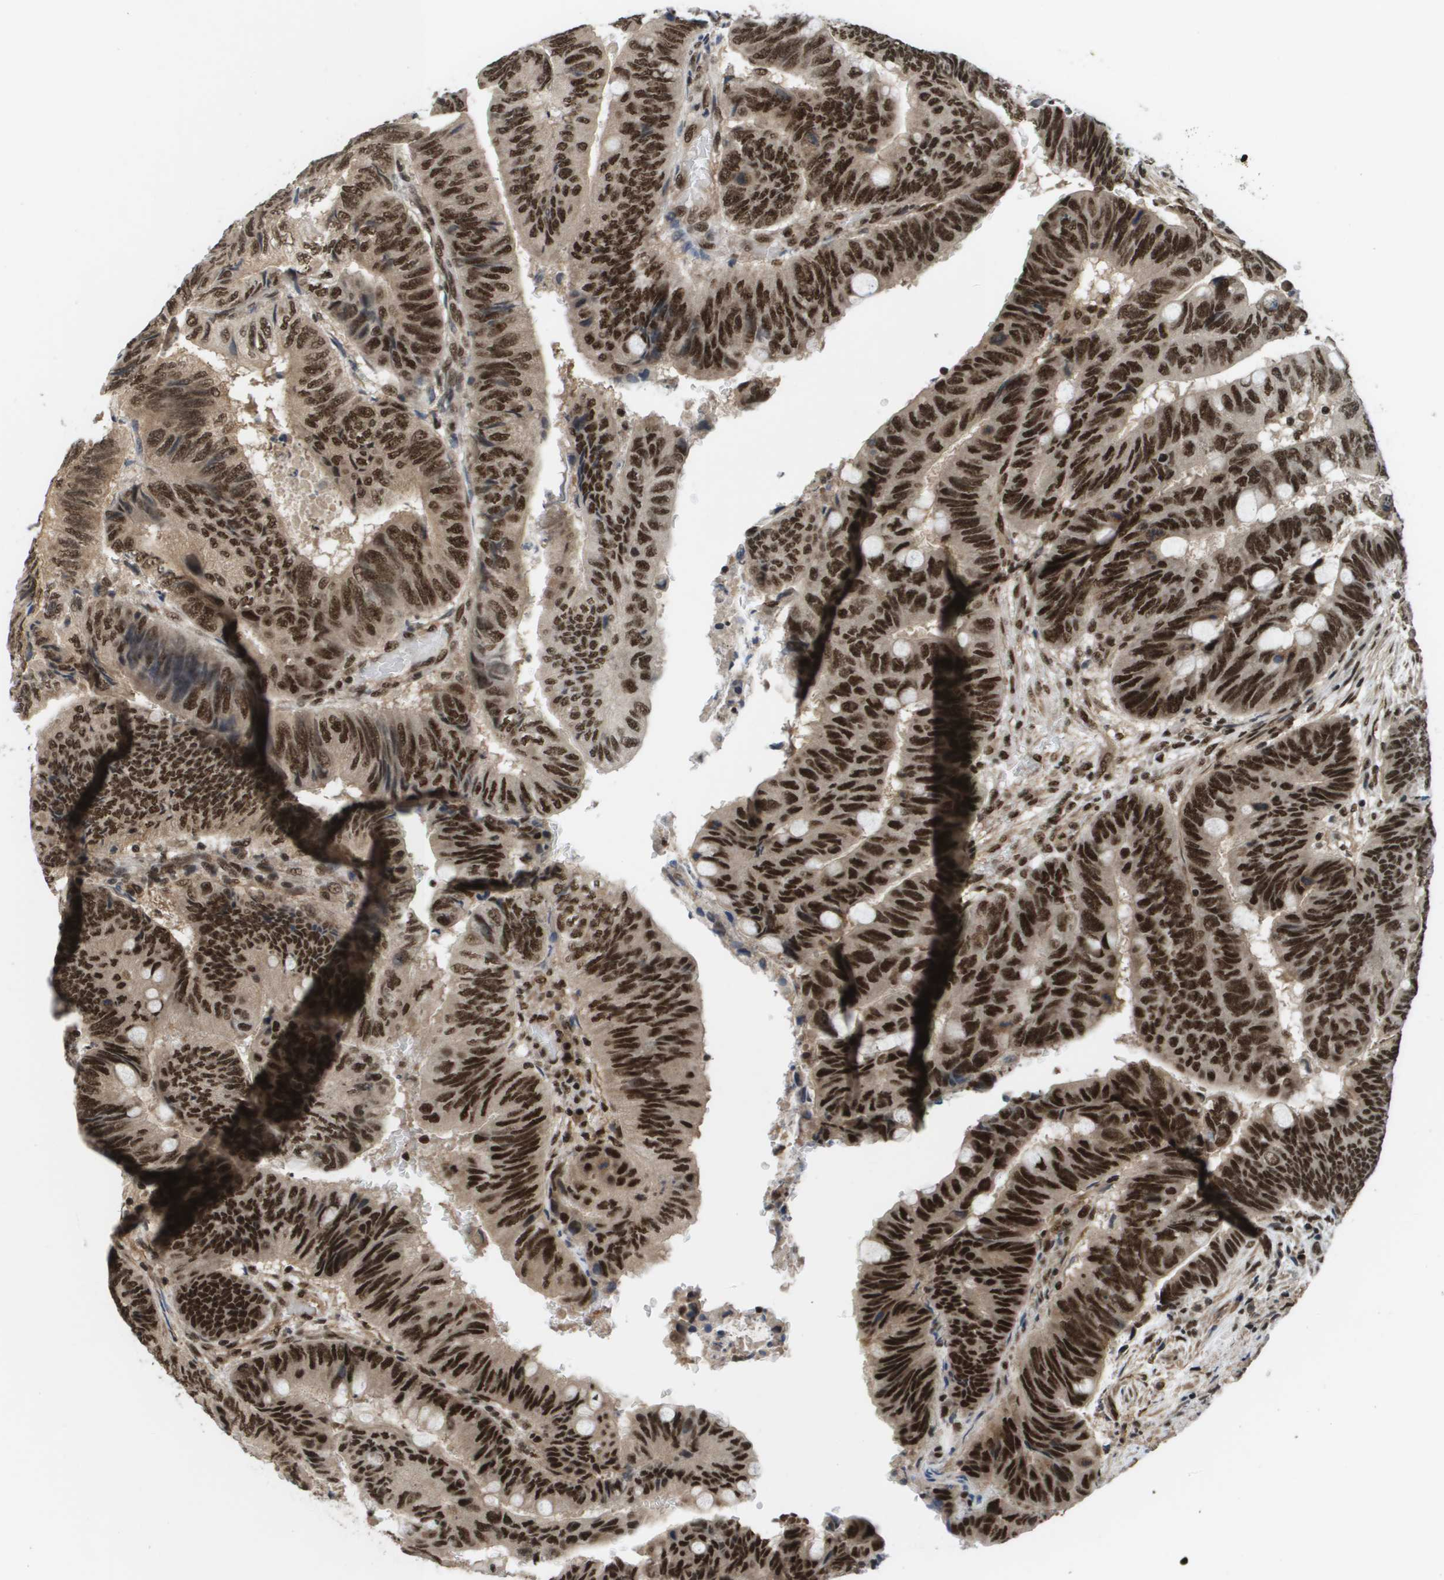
{"staining": {"intensity": "strong", "quantity": ">75%", "location": "cytoplasmic/membranous,nuclear"}, "tissue": "colorectal cancer", "cell_type": "Tumor cells", "image_type": "cancer", "snomed": [{"axis": "morphology", "description": "Normal tissue, NOS"}, {"axis": "morphology", "description": "Adenocarcinoma, NOS"}, {"axis": "topography", "description": "Rectum"}, {"axis": "topography", "description": "Peripheral nerve tissue"}], "caption": "There is high levels of strong cytoplasmic/membranous and nuclear staining in tumor cells of colorectal adenocarcinoma, as demonstrated by immunohistochemical staining (brown color).", "gene": "PRCC", "patient": {"sex": "male", "age": 92}}